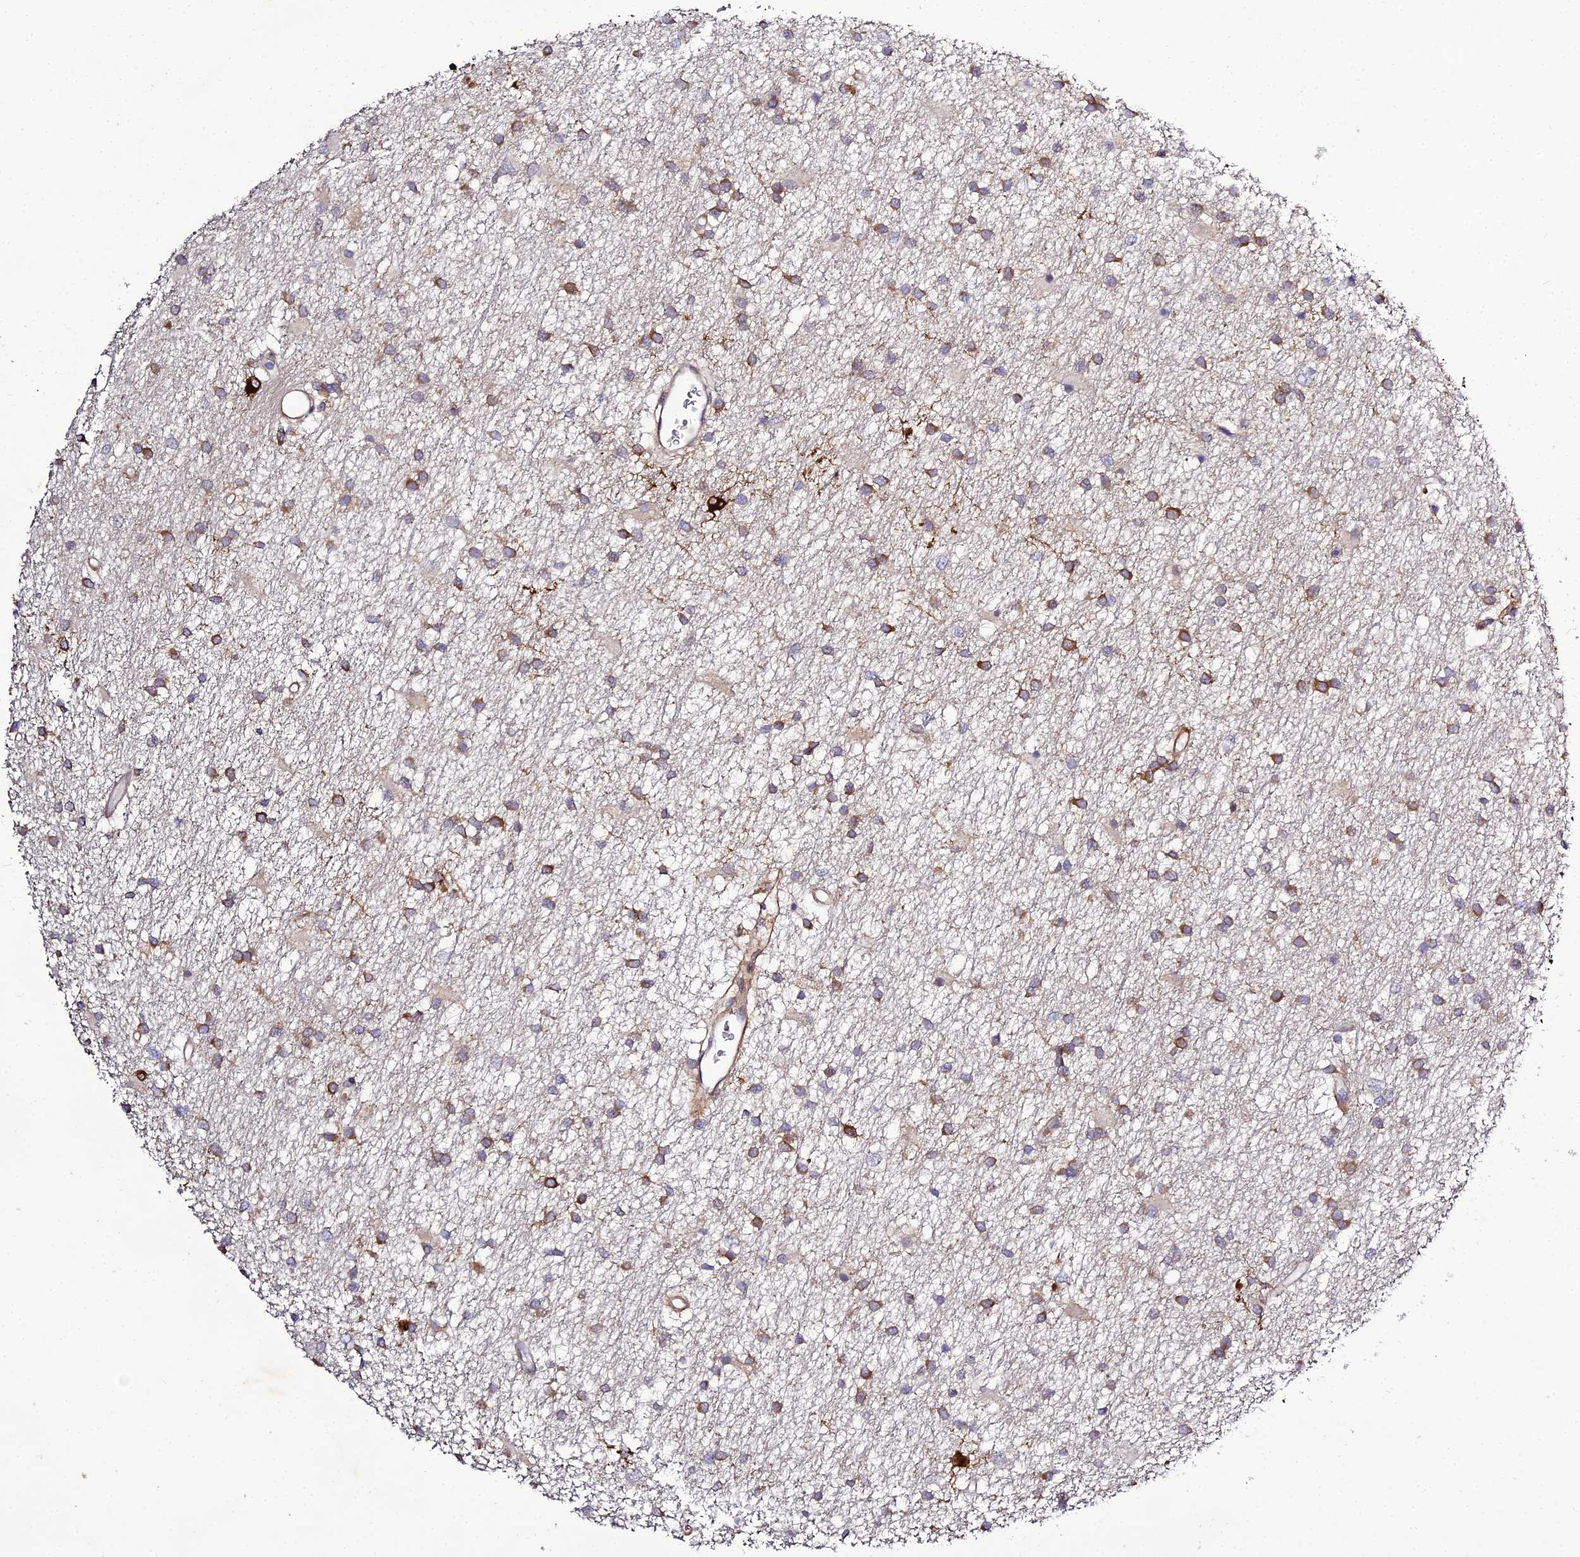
{"staining": {"intensity": "moderate", "quantity": "25%-75%", "location": "cytoplasmic/membranous"}, "tissue": "glioma", "cell_type": "Tumor cells", "image_type": "cancer", "snomed": [{"axis": "morphology", "description": "Glioma, malignant, High grade"}, {"axis": "topography", "description": "Brain"}], "caption": "High-magnification brightfield microscopy of glioma stained with DAB (3,3'-diaminobenzidine) (brown) and counterstained with hematoxylin (blue). tumor cells exhibit moderate cytoplasmic/membranous expression is present in about25%-75% of cells. Immunohistochemistry (ihc) stains the protein of interest in brown and the nuclei are stained blue.", "gene": "IL4I1", "patient": {"sex": "male", "age": 77}}